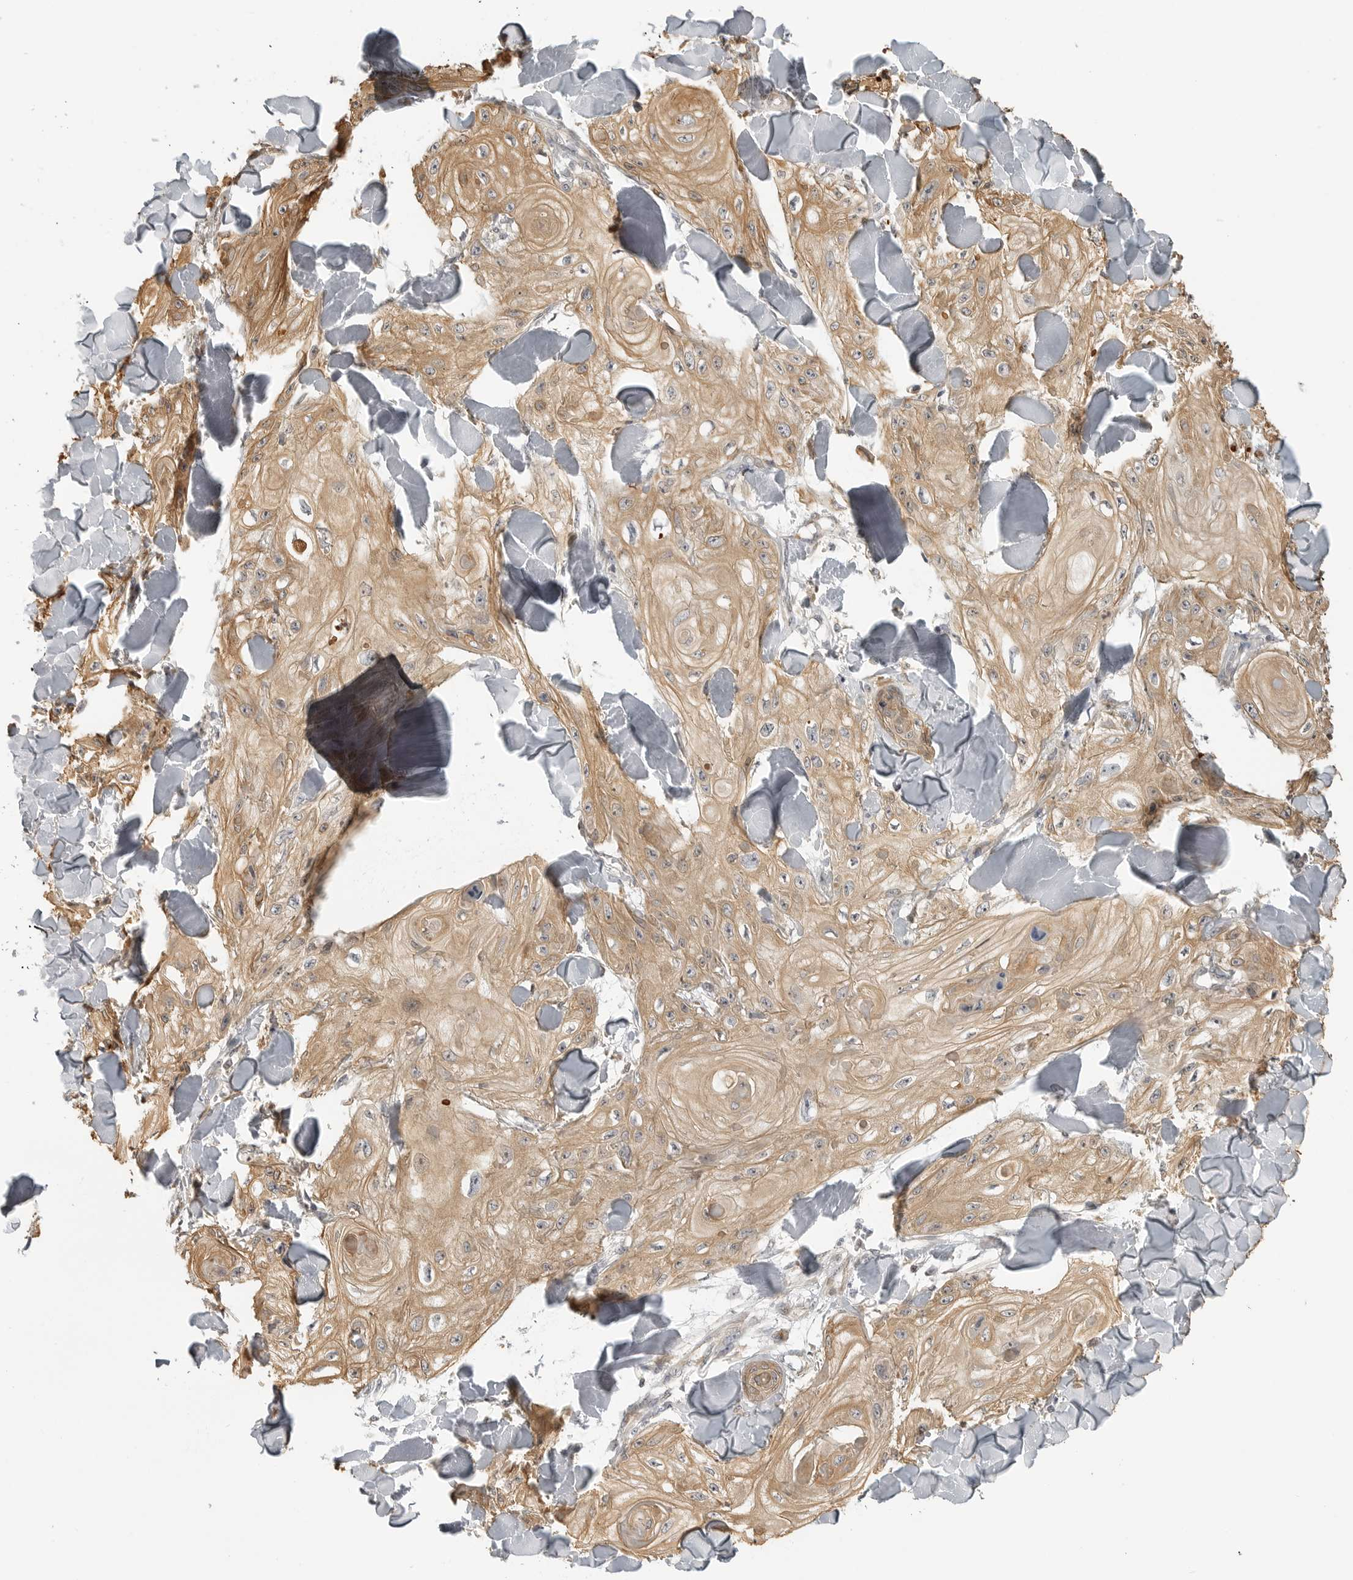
{"staining": {"intensity": "moderate", "quantity": ">75%", "location": "cytoplasmic/membranous"}, "tissue": "skin cancer", "cell_type": "Tumor cells", "image_type": "cancer", "snomed": [{"axis": "morphology", "description": "Squamous cell carcinoma, NOS"}, {"axis": "topography", "description": "Skin"}], "caption": "Skin cancer (squamous cell carcinoma) stained with DAB immunohistochemistry (IHC) reveals medium levels of moderate cytoplasmic/membranous staining in approximately >75% of tumor cells.", "gene": "IDO1", "patient": {"sex": "male", "age": 74}}